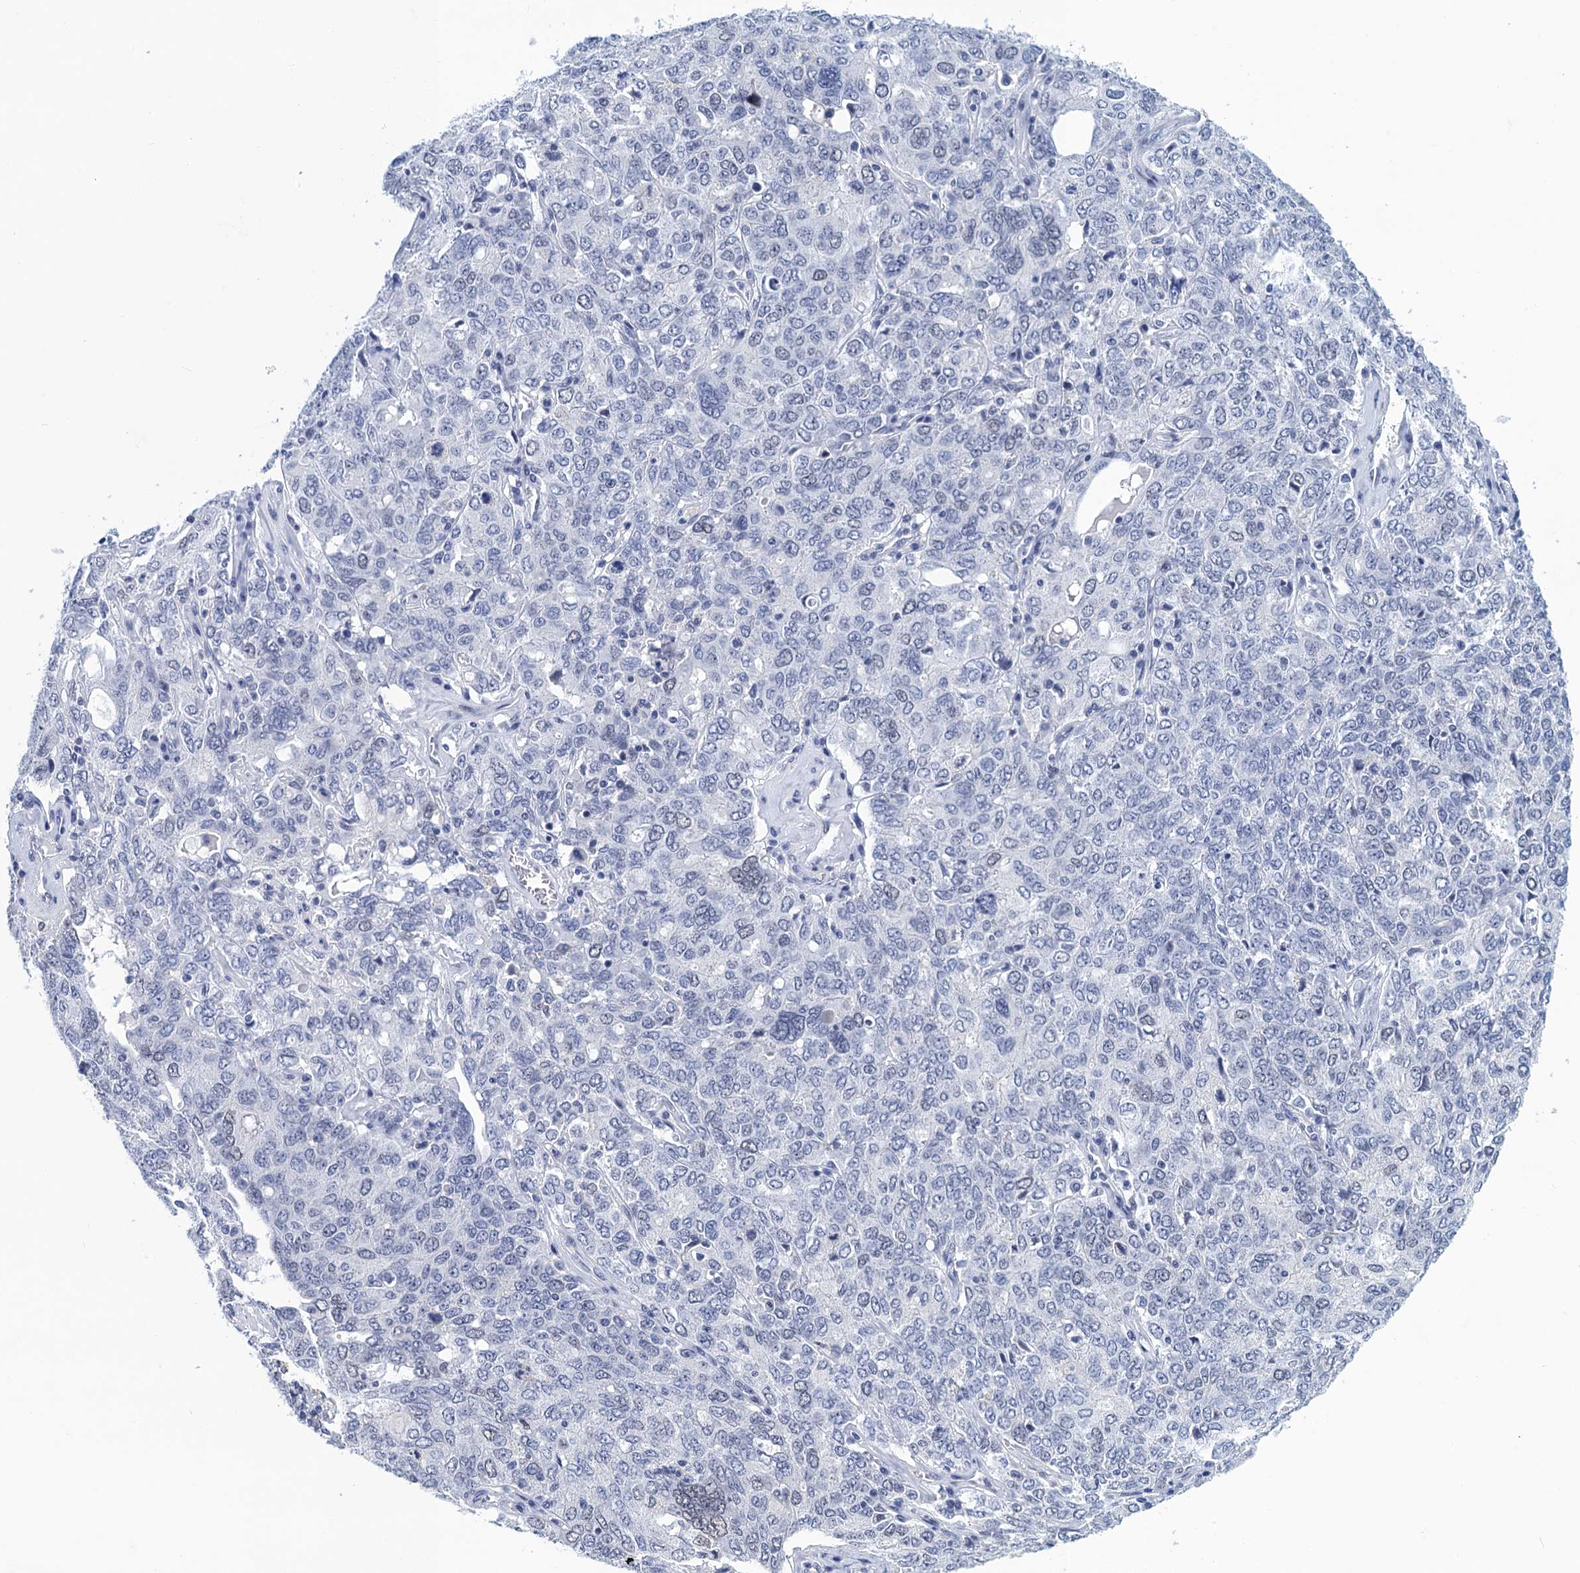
{"staining": {"intensity": "negative", "quantity": "none", "location": "none"}, "tissue": "ovarian cancer", "cell_type": "Tumor cells", "image_type": "cancer", "snomed": [{"axis": "morphology", "description": "Carcinoma, endometroid"}, {"axis": "topography", "description": "Ovary"}], "caption": "Immunohistochemical staining of ovarian cancer (endometroid carcinoma) exhibits no significant positivity in tumor cells.", "gene": "GINS3", "patient": {"sex": "female", "age": 62}}